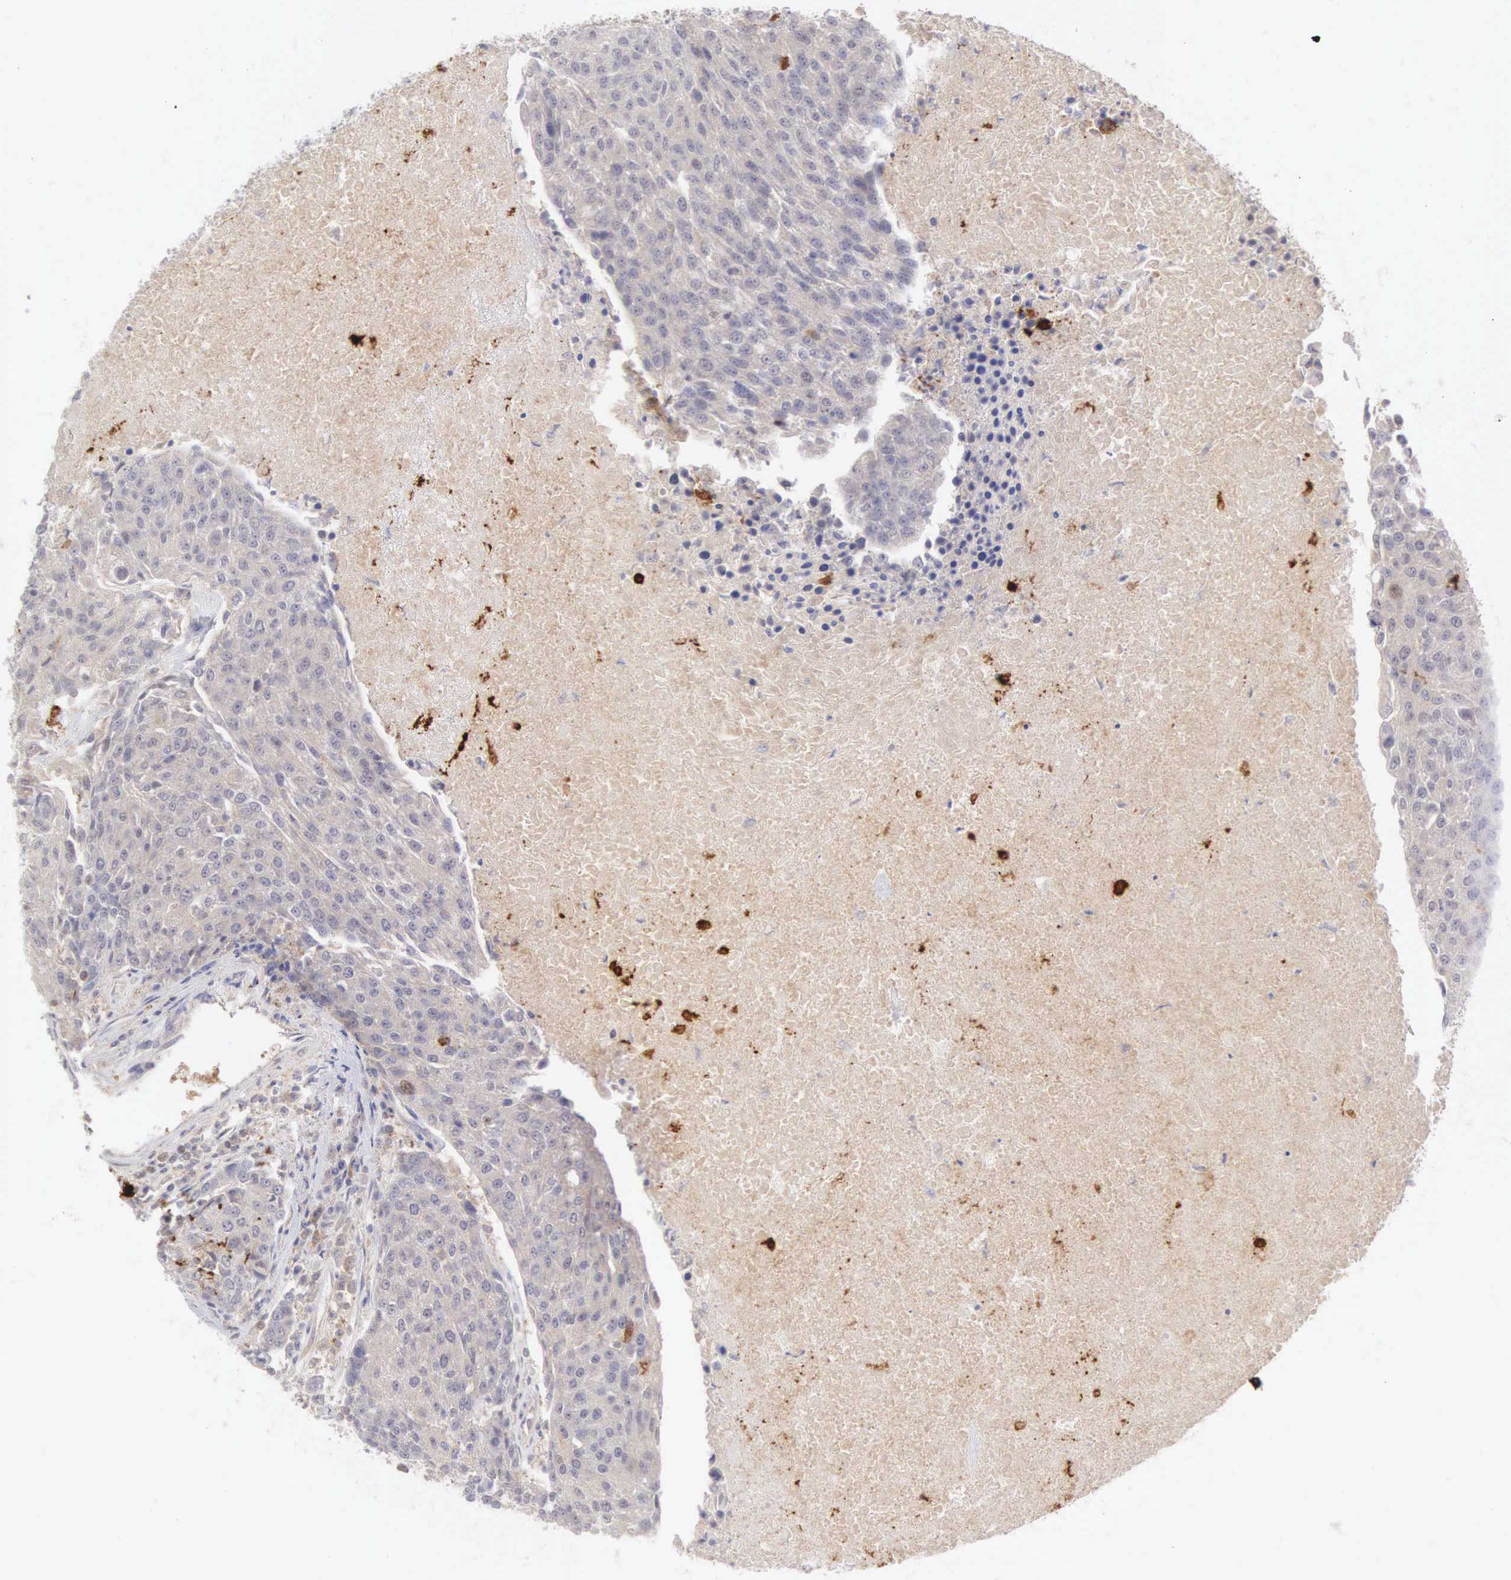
{"staining": {"intensity": "weak", "quantity": "<25%", "location": "cytoplasmic/membranous"}, "tissue": "urothelial cancer", "cell_type": "Tumor cells", "image_type": "cancer", "snomed": [{"axis": "morphology", "description": "Urothelial carcinoma, High grade"}, {"axis": "topography", "description": "Urinary bladder"}], "caption": "A photomicrograph of human urothelial carcinoma (high-grade) is negative for staining in tumor cells.", "gene": "CD1A", "patient": {"sex": "female", "age": 85}}